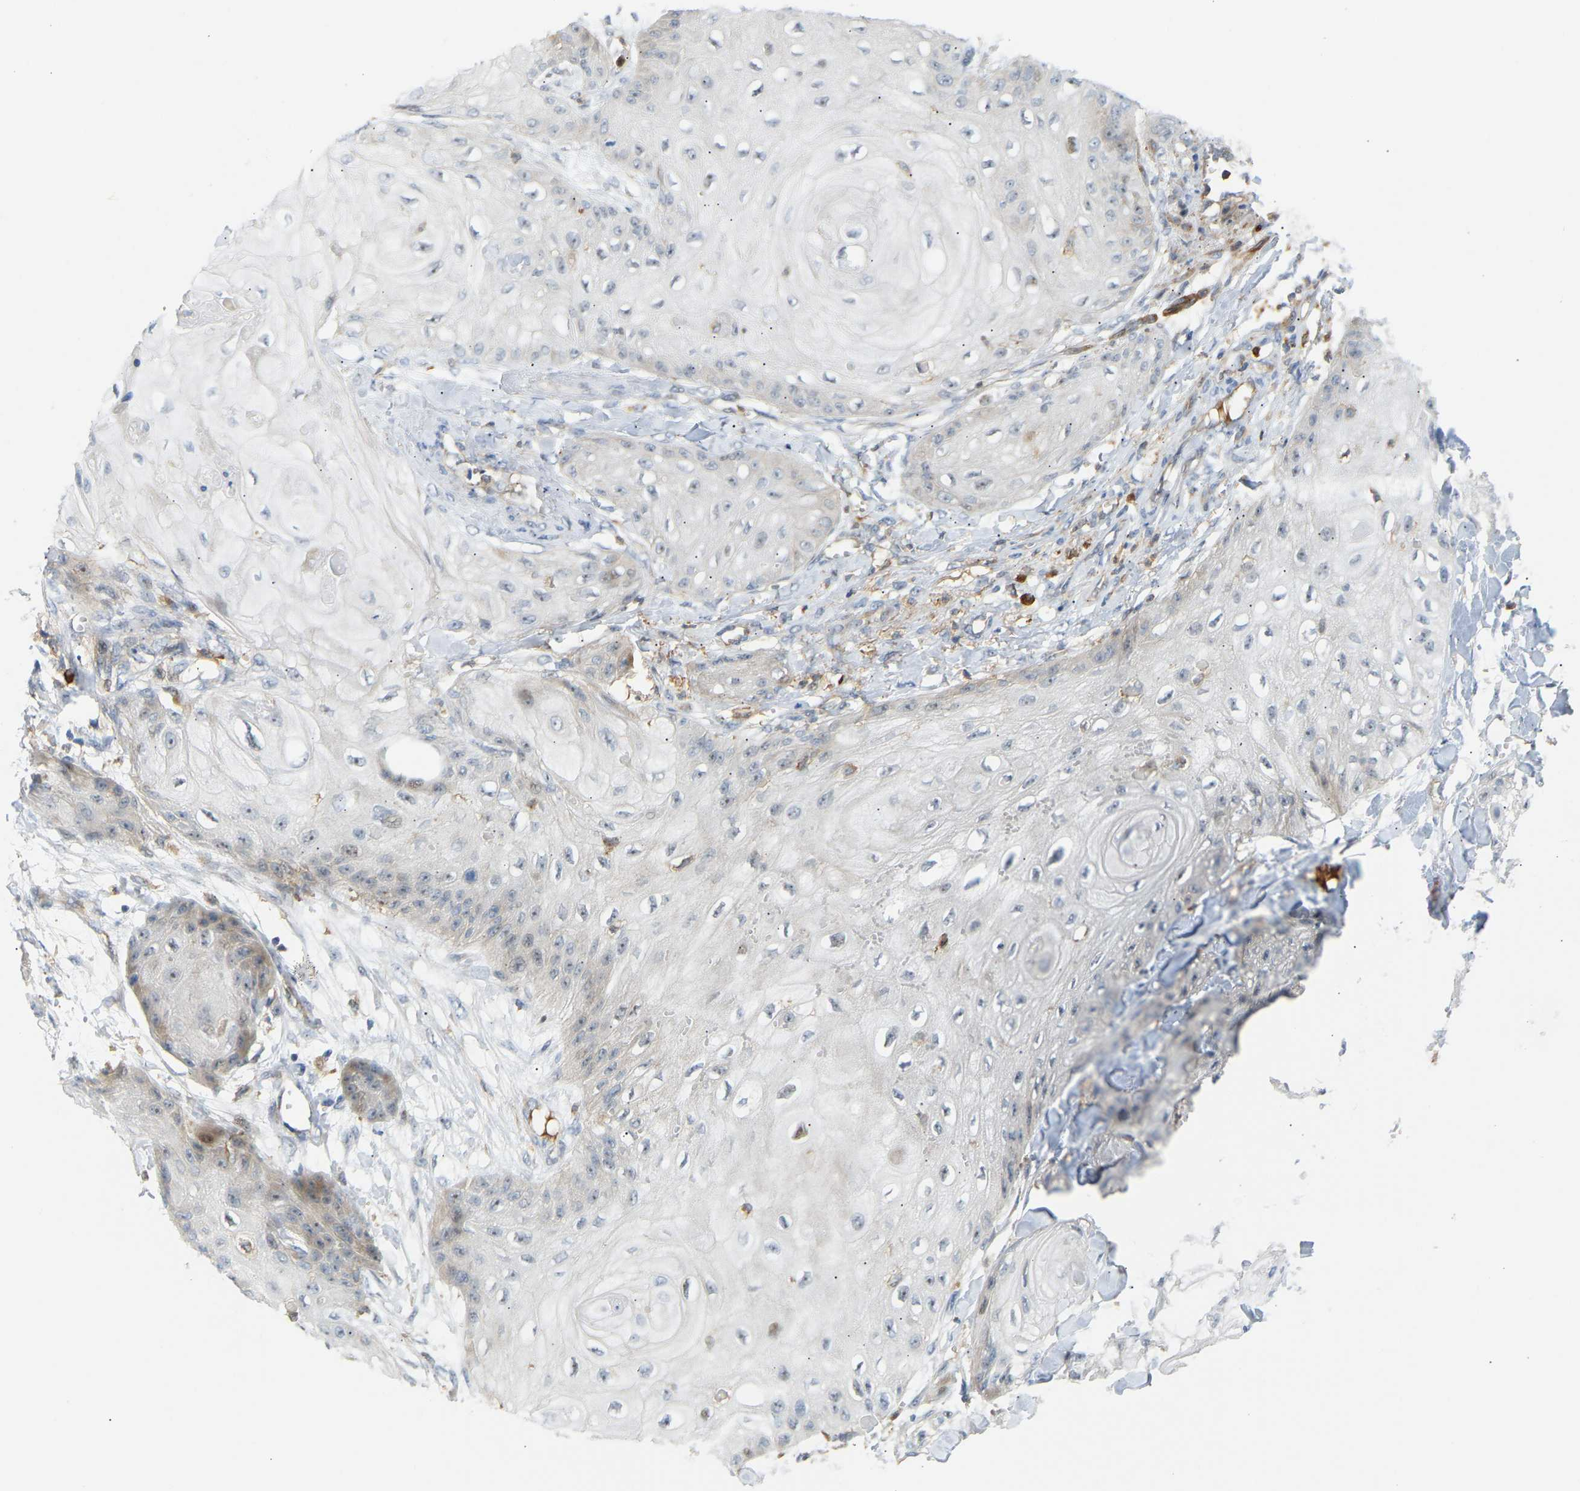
{"staining": {"intensity": "negative", "quantity": "none", "location": "none"}, "tissue": "skin cancer", "cell_type": "Tumor cells", "image_type": "cancer", "snomed": [{"axis": "morphology", "description": "Squamous cell carcinoma, NOS"}, {"axis": "topography", "description": "Skin"}], "caption": "Tumor cells show no significant positivity in skin cancer.", "gene": "PLCG2", "patient": {"sex": "male", "age": 74}}